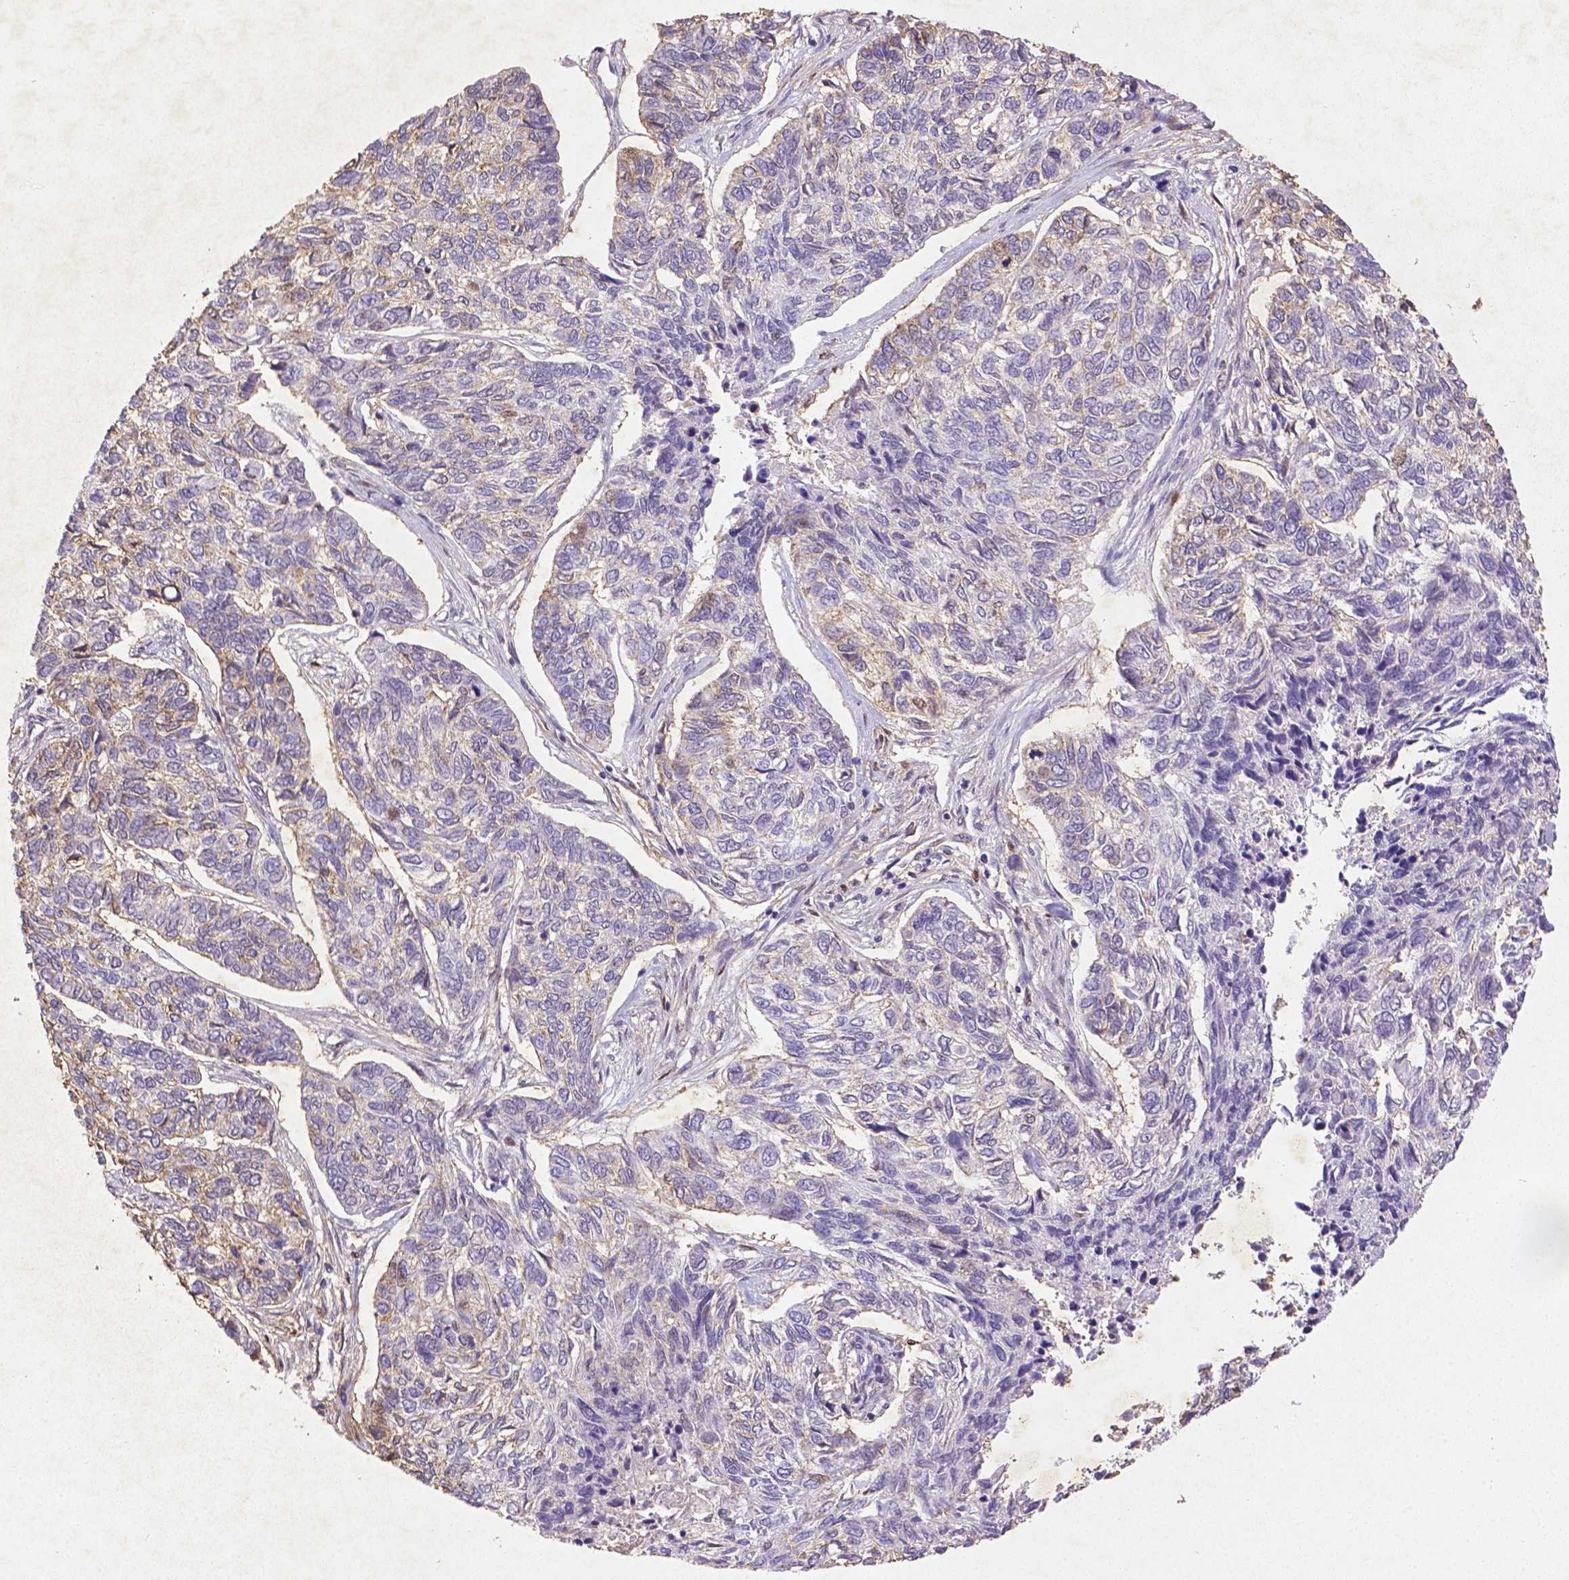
{"staining": {"intensity": "weak", "quantity": "<25%", "location": "cytoplasmic/membranous"}, "tissue": "skin cancer", "cell_type": "Tumor cells", "image_type": "cancer", "snomed": [{"axis": "morphology", "description": "Basal cell carcinoma"}, {"axis": "topography", "description": "Skin"}], "caption": "There is no significant expression in tumor cells of skin cancer (basal cell carcinoma).", "gene": "CDKN1A", "patient": {"sex": "female", "age": 65}}